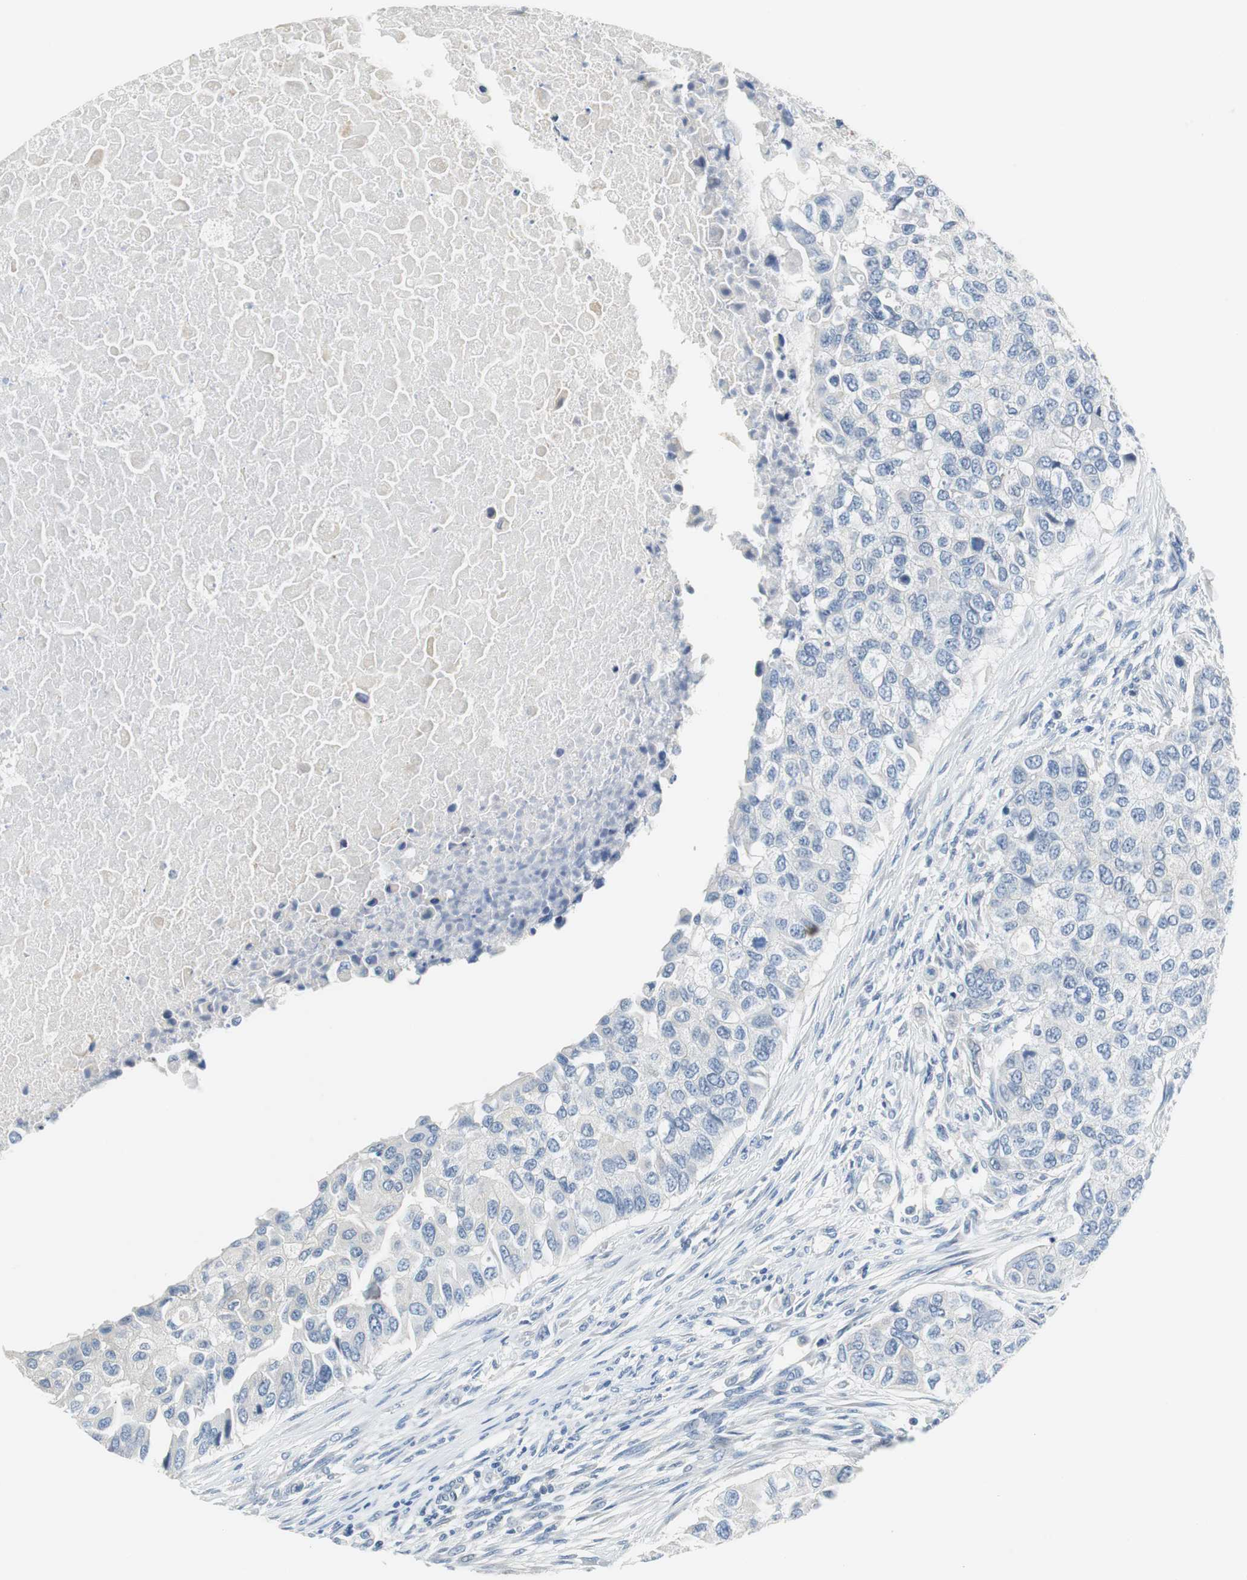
{"staining": {"intensity": "negative", "quantity": "none", "location": "none"}, "tissue": "breast cancer", "cell_type": "Tumor cells", "image_type": "cancer", "snomed": [{"axis": "morphology", "description": "Normal tissue, NOS"}, {"axis": "morphology", "description": "Duct carcinoma"}, {"axis": "topography", "description": "Breast"}], "caption": "Immunohistochemical staining of human breast infiltrating ductal carcinoma demonstrates no significant positivity in tumor cells.", "gene": "GLCCI1", "patient": {"sex": "female", "age": 49}}